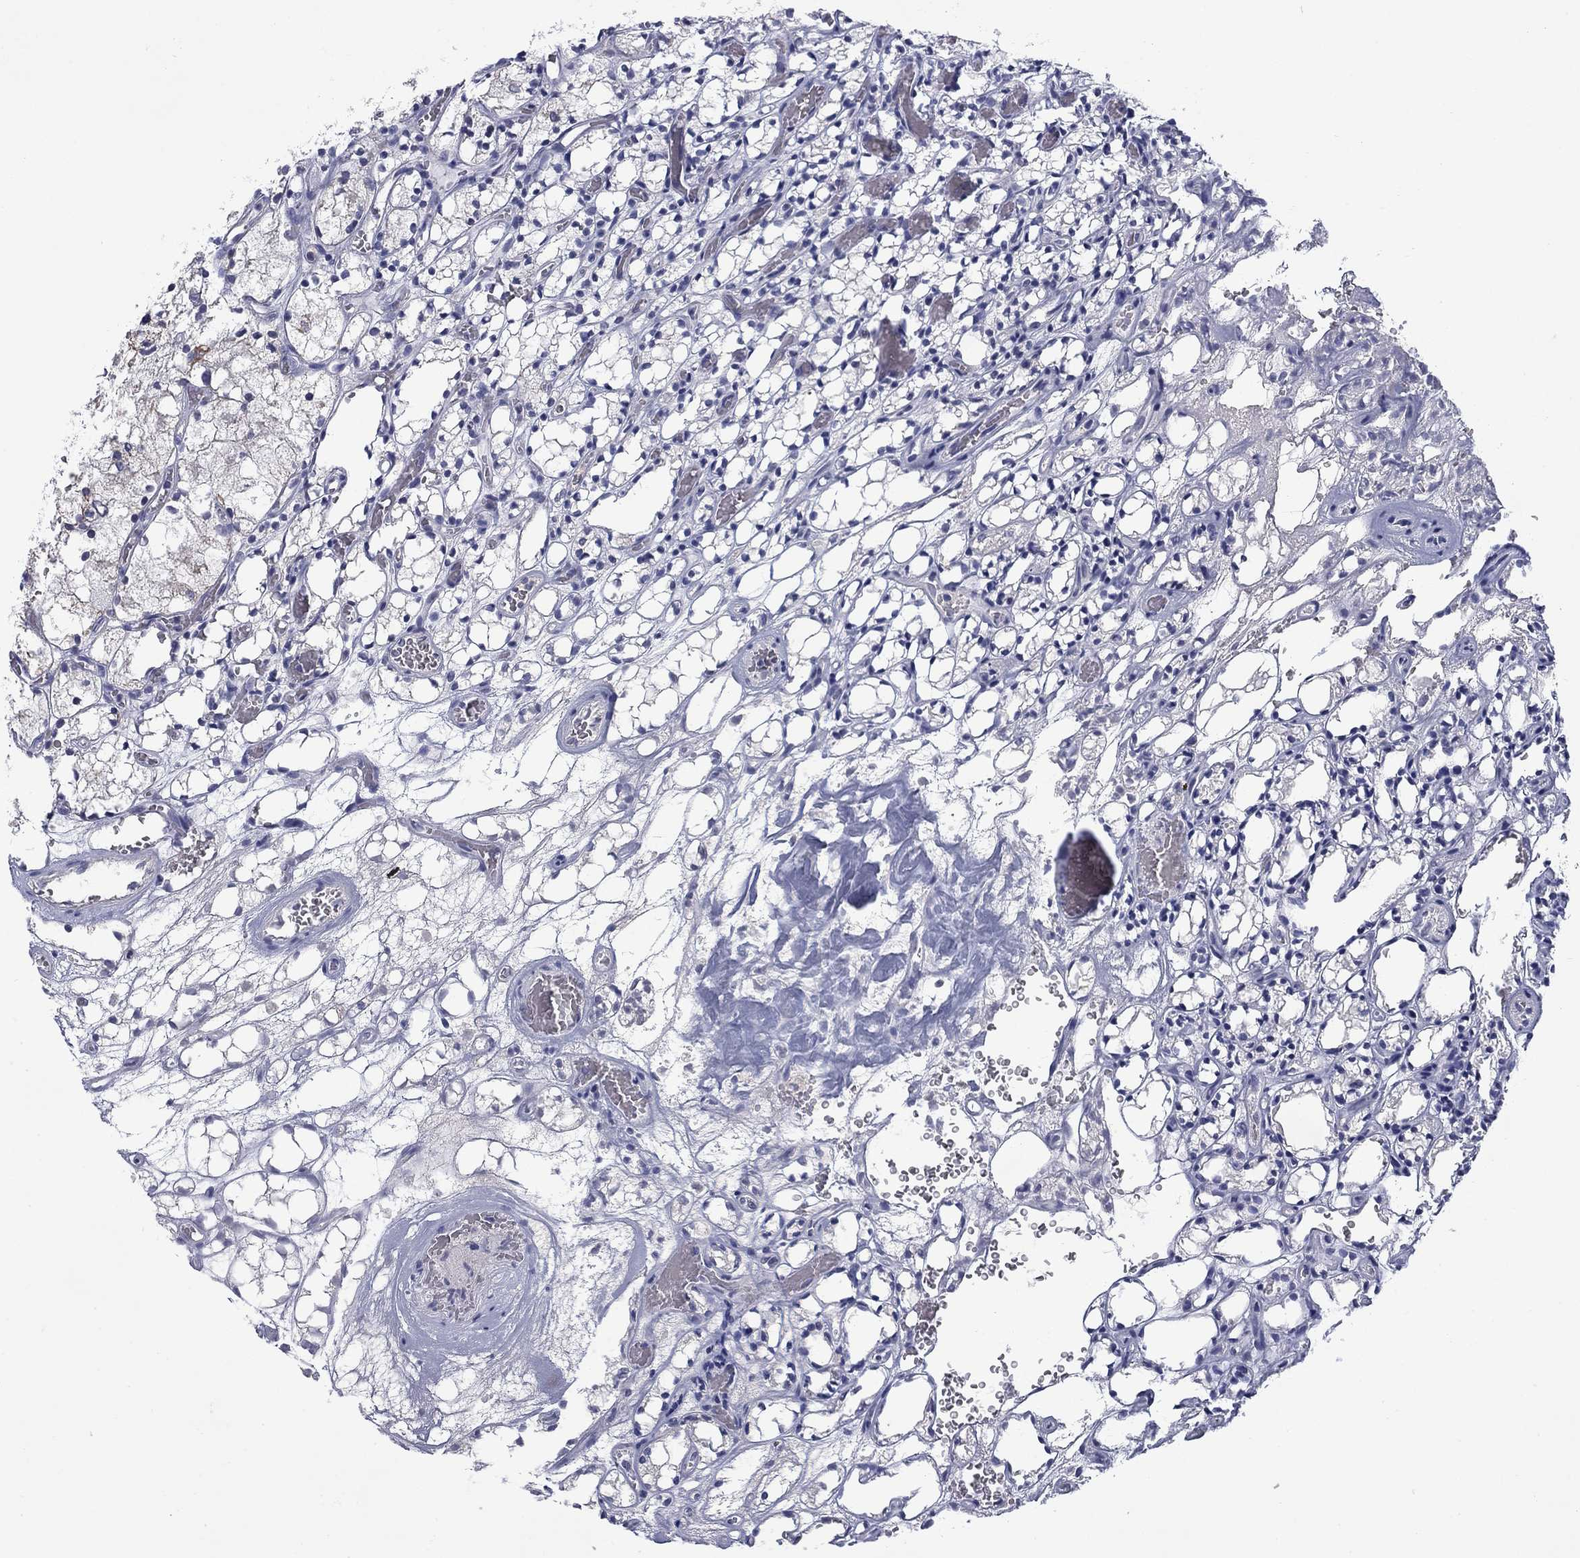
{"staining": {"intensity": "negative", "quantity": "none", "location": "none"}, "tissue": "renal cancer", "cell_type": "Tumor cells", "image_type": "cancer", "snomed": [{"axis": "morphology", "description": "Adenocarcinoma, NOS"}, {"axis": "topography", "description": "Kidney"}], "caption": "Photomicrograph shows no significant protein staining in tumor cells of adenocarcinoma (renal).", "gene": "FRK", "patient": {"sex": "female", "age": 69}}